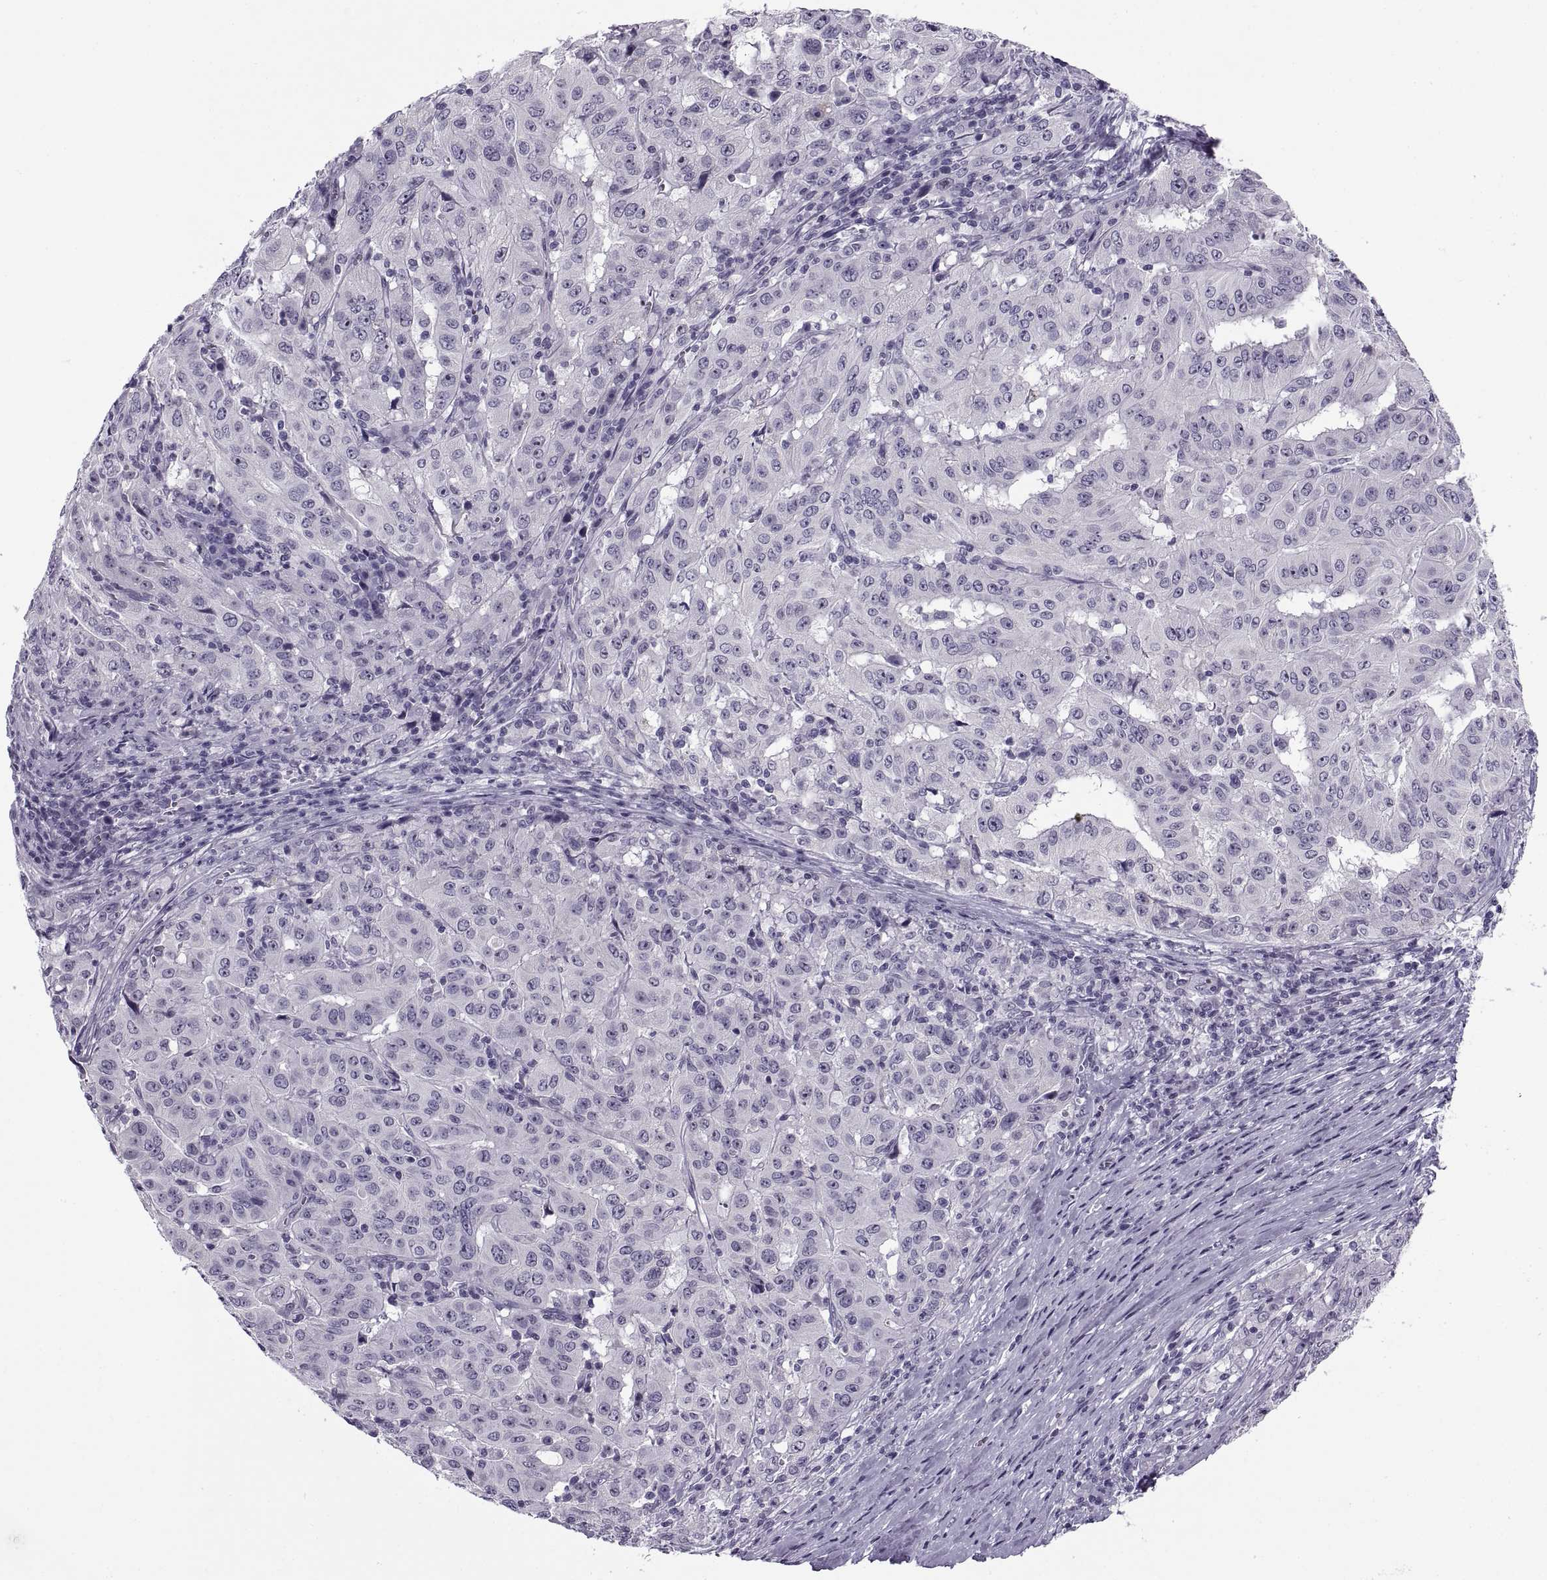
{"staining": {"intensity": "negative", "quantity": "none", "location": "none"}, "tissue": "pancreatic cancer", "cell_type": "Tumor cells", "image_type": "cancer", "snomed": [{"axis": "morphology", "description": "Adenocarcinoma, NOS"}, {"axis": "topography", "description": "Pancreas"}], "caption": "High magnification brightfield microscopy of pancreatic cancer stained with DAB (3,3'-diaminobenzidine) (brown) and counterstained with hematoxylin (blue): tumor cells show no significant staining. (DAB IHC visualized using brightfield microscopy, high magnification).", "gene": "TBC1D3G", "patient": {"sex": "male", "age": 63}}